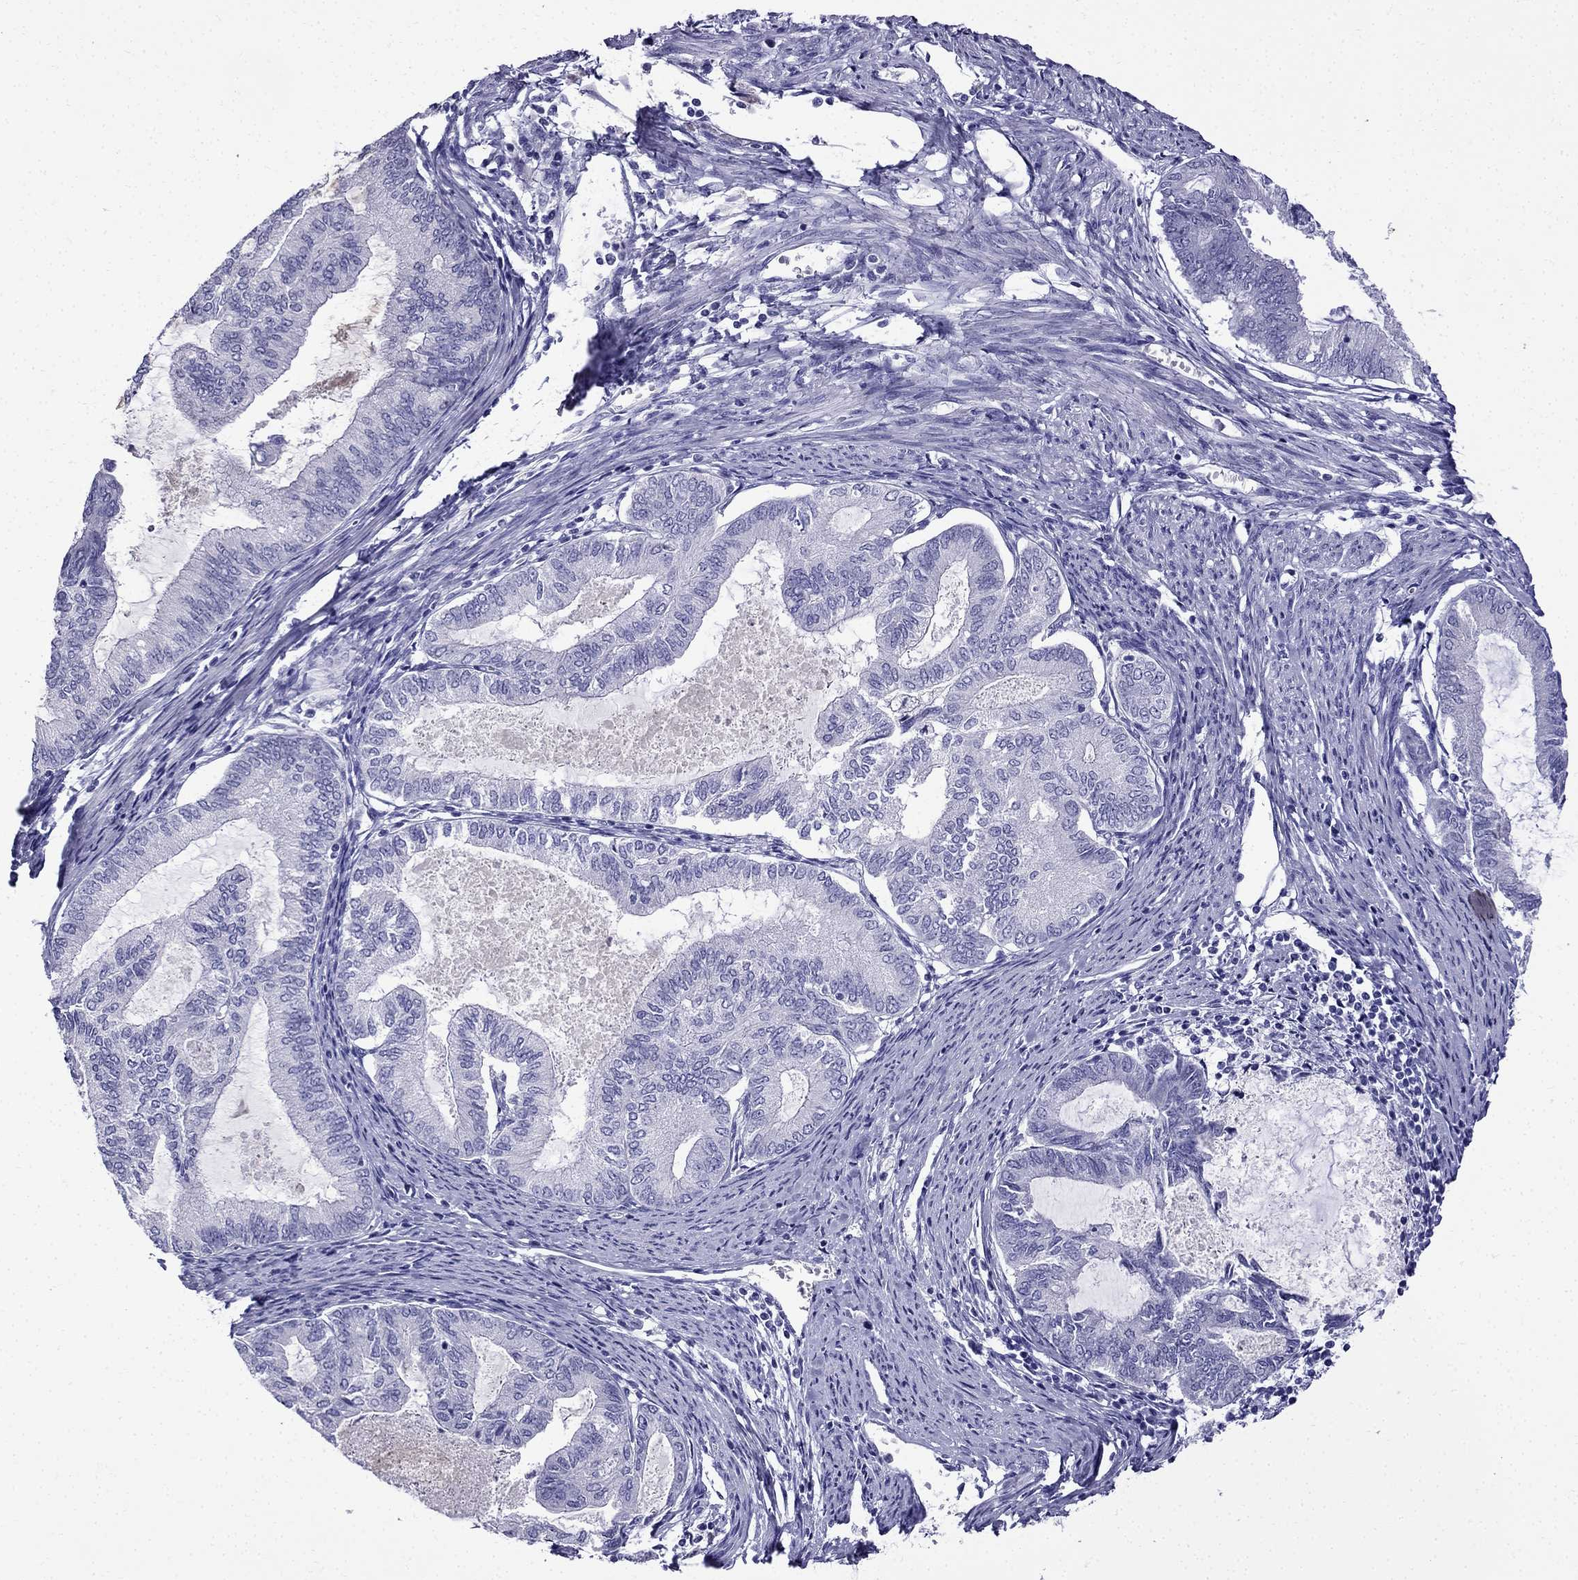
{"staining": {"intensity": "negative", "quantity": "none", "location": "none"}, "tissue": "endometrial cancer", "cell_type": "Tumor cells", "image_type": "cancer", "snomed": [{"axis": "morphology", "description": "Adenocarcinoma, NOS"}, {"axis": "topography", "description": "Endometrium"}], "caption": "Human endometrial cancer stained for a protein using immunohistochemistry (IHC) reveals no staining in tumor cells.", "gene": "ERC2", "patient": {"sex": "female", "age": 86}}